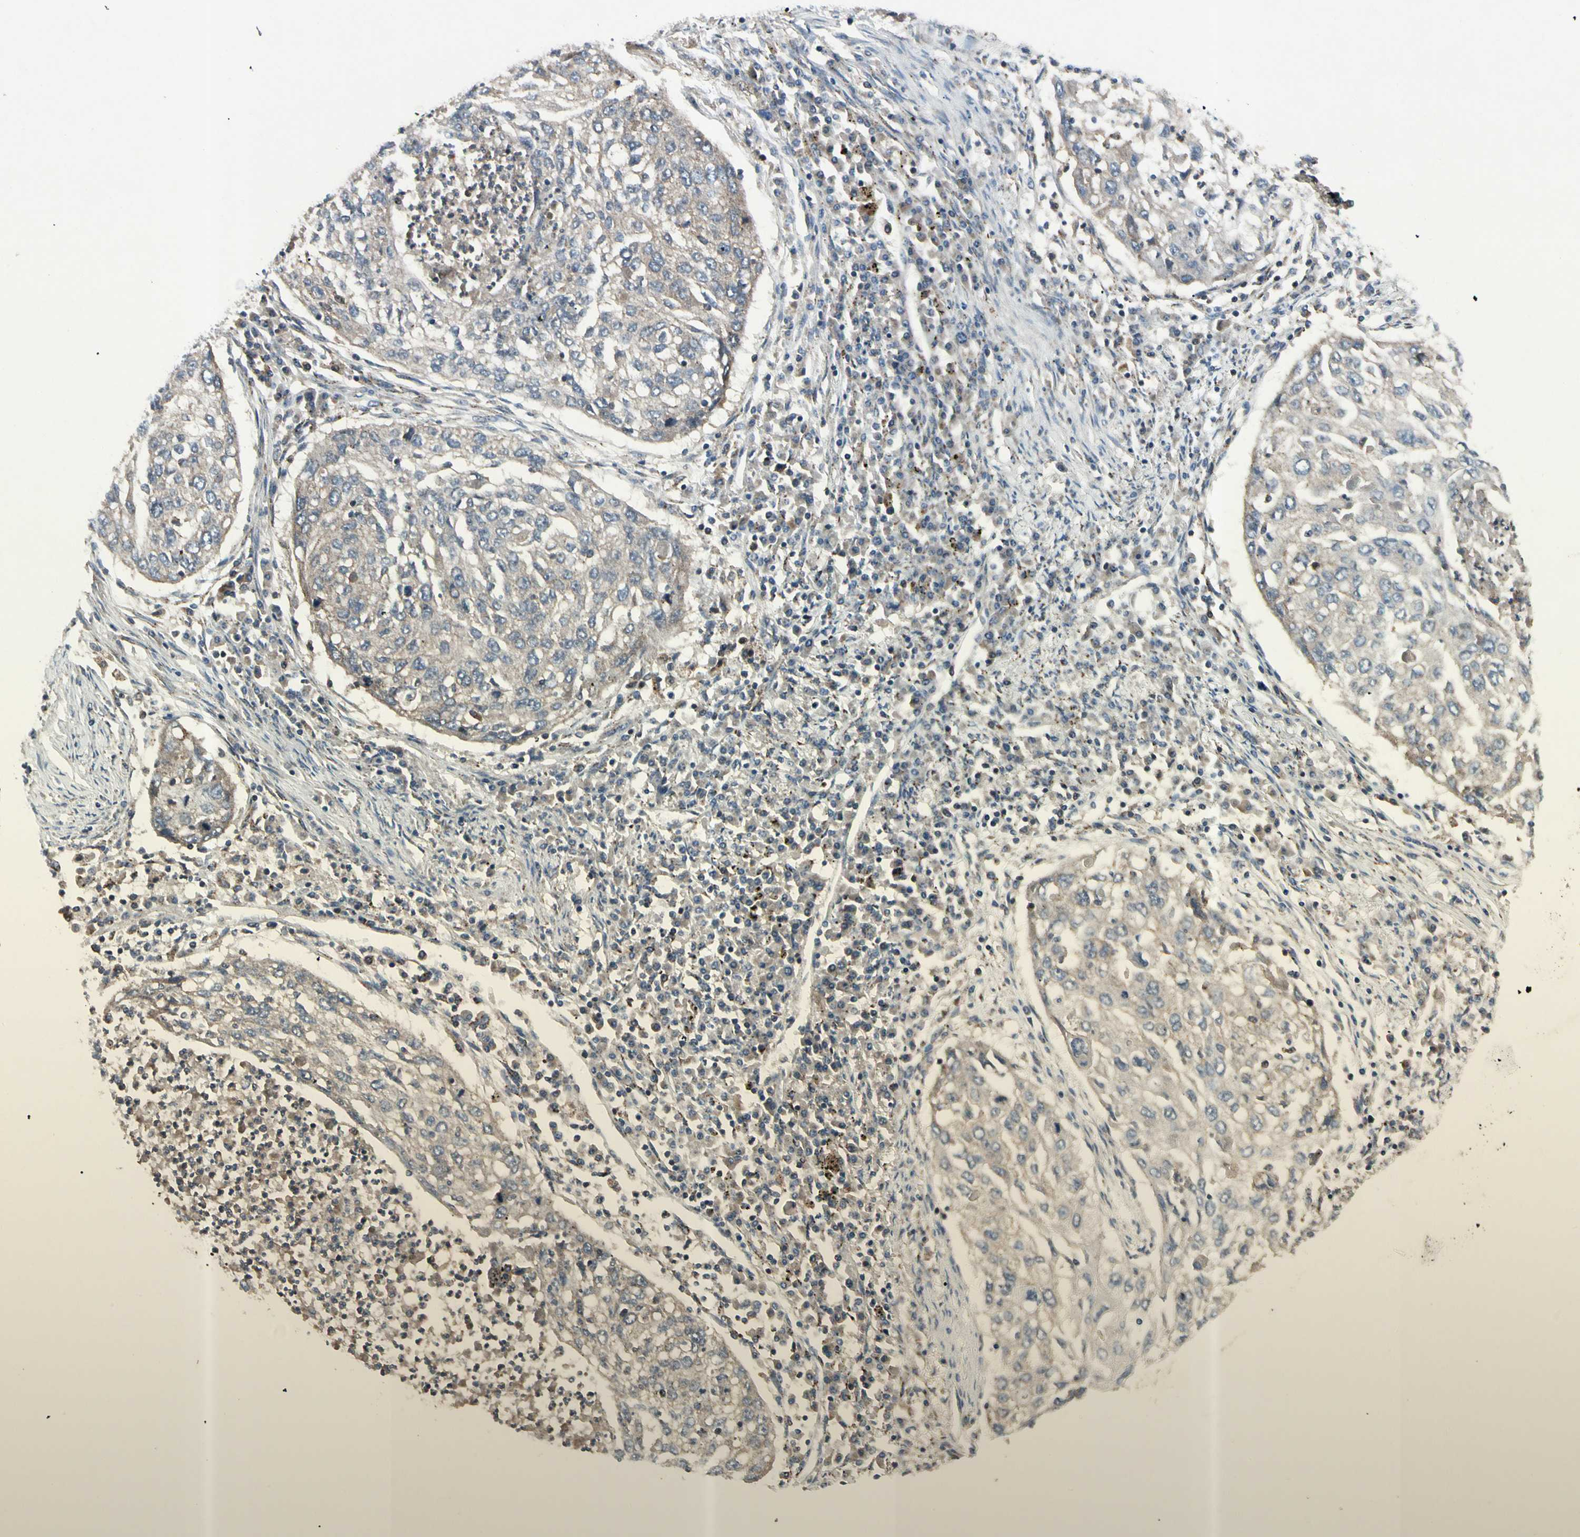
{"staining": {"intensity": "weak", "quantity": ">75%", "location": "cytoplasmic/membranous"}, "tissue": "lung cancer", "cell_type": "Tumor cells", "image_type": "cancer", "snomed": [{"axis": "morphology", "description": "Squamous cell carcinoma, NOS"}, {"axis": "topography", "description": "Lung"}], "caption": "Tumor cells exhibit weak cytoplasmic/membranous staining in approximately >75% of cells in squamous cell carcinoma (lung).", "gene": "NMI", "patient": {"sex": "female", "age": 63}}